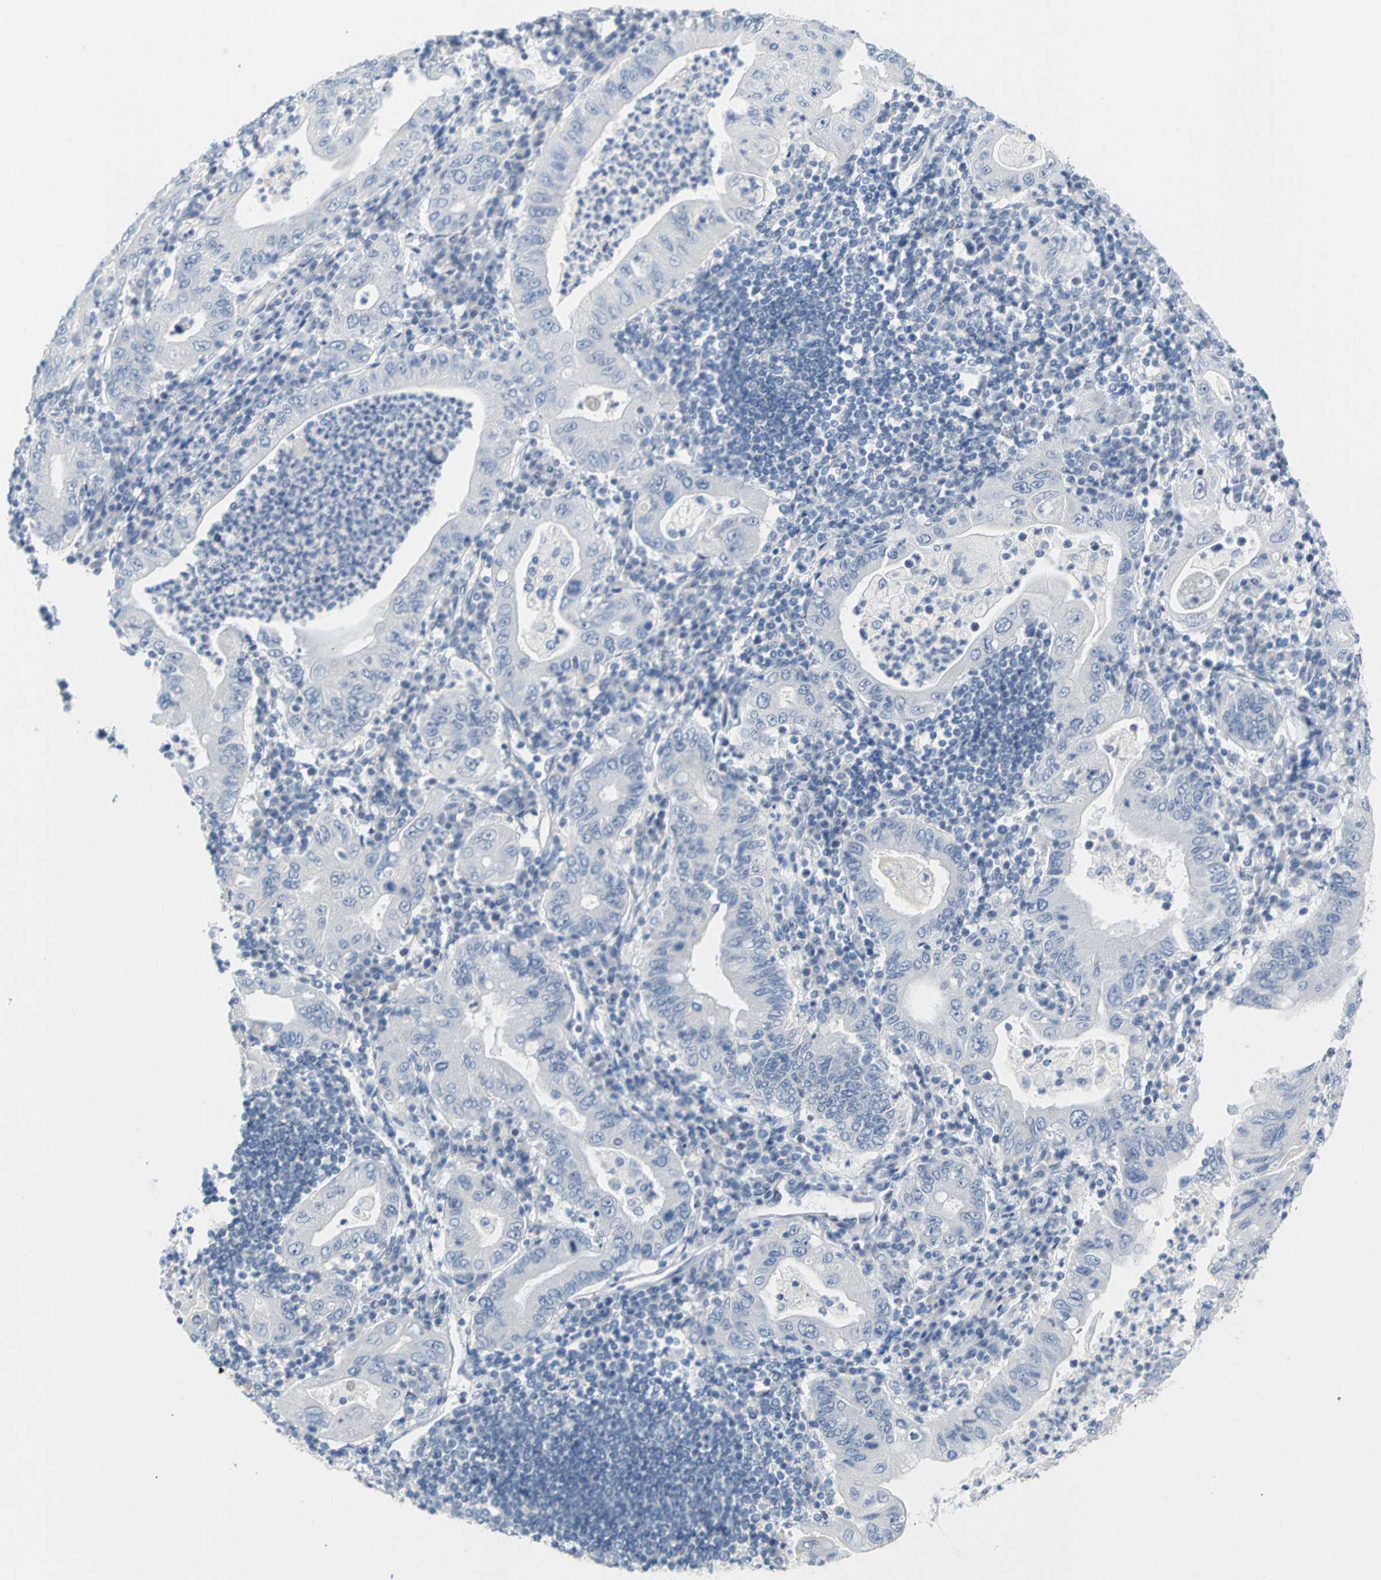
{"staining": {"intensity": "negative", "quantity": "none", "location": "none"}, "tissue": "stomach cancer", "cell_type": "Tumor cells", "image_type": "cancer", "snomed": [{"axis": "morphology", "description": "Normal tissue, NOS"}, {"axis": "morphology", "description": "Adenocarcinoma, NOS"}, {"axis": "topography", "description": "Esophagus"}, {"axis": "topography", "description": "Stomach, upper"}, {"axis": "topography", "description": "Peripheral nerve tissue"}], "caption": "A high-resolution image shows immunohistochemistry staining of adenocarcinoma (stomach), which exhibits no significant staining in tumor cells.", "gene": "OPN1SW", "patient": {"sex": "male", "age": 62}}